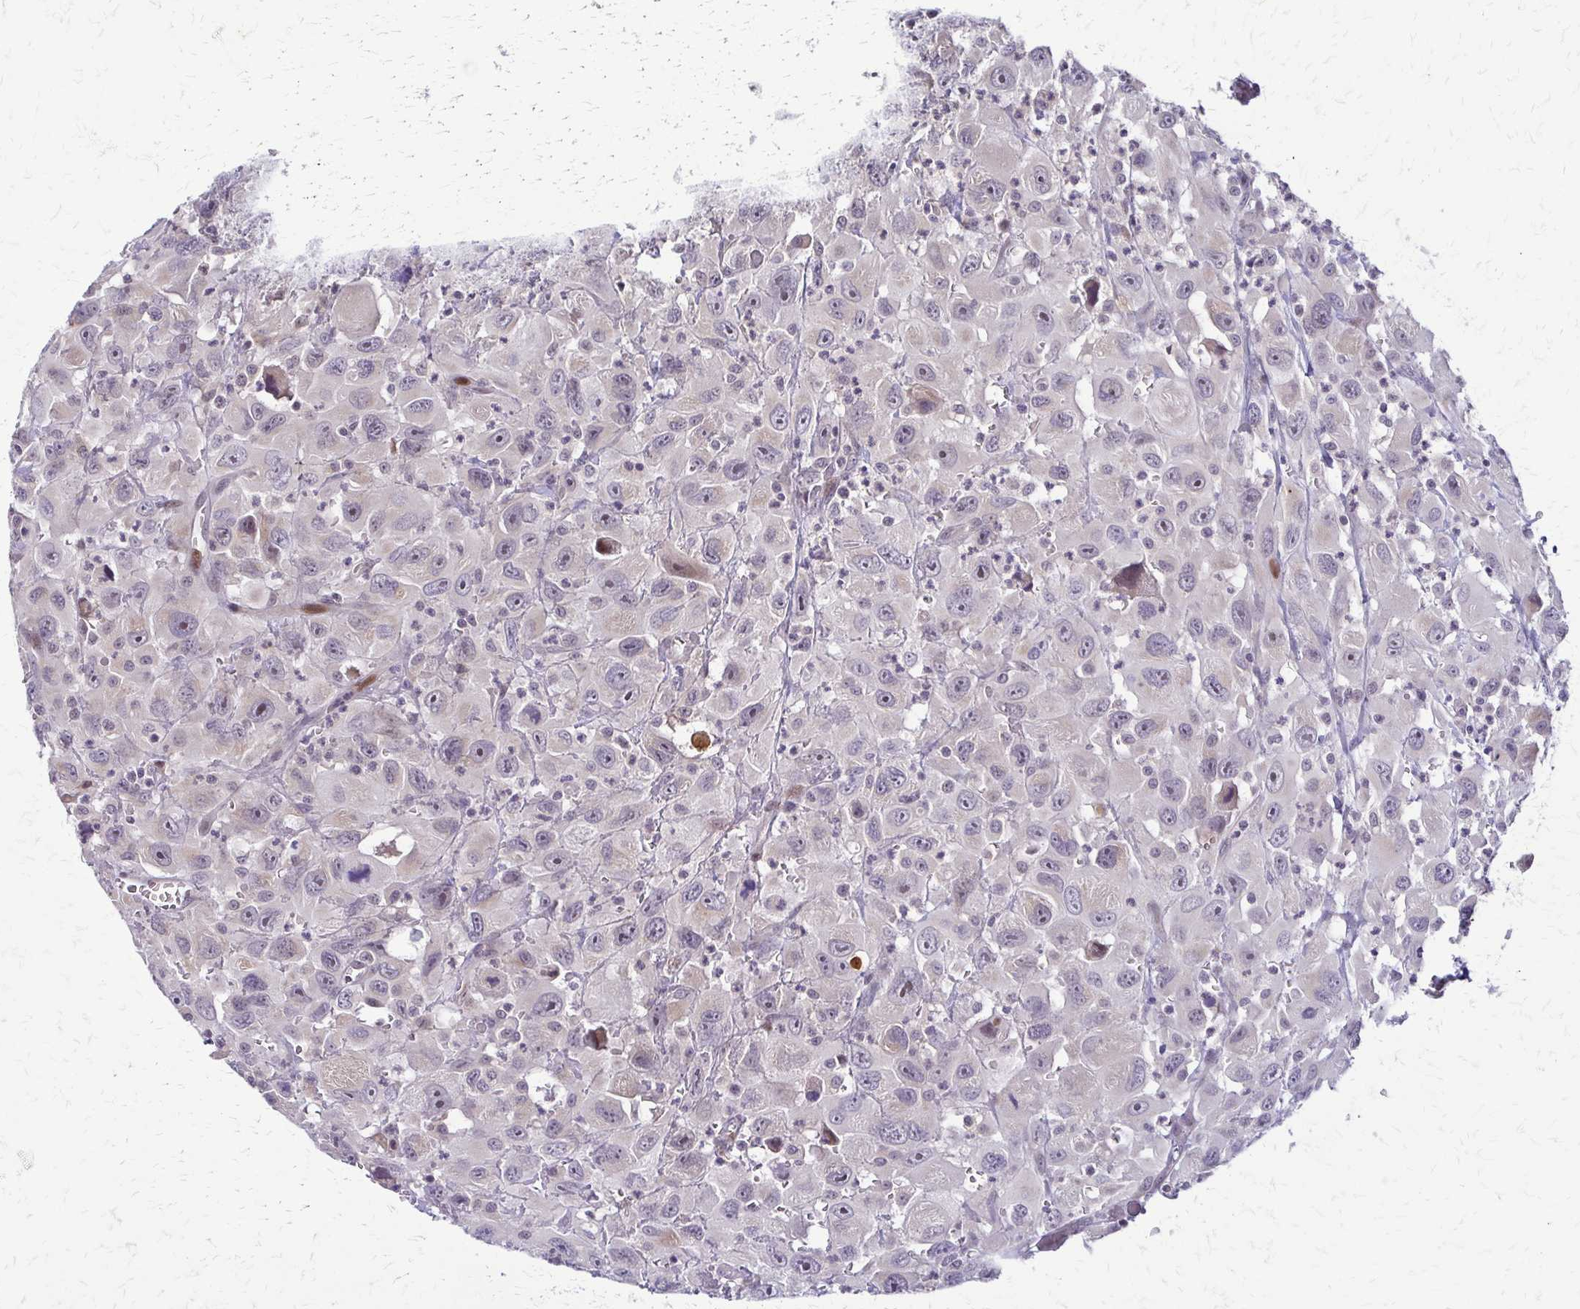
{"staining": {"intensity": "weak", "quantity": "<25%", "location": "cytoplasmic/membranous"}, "tissue": "head and neck cancer", "cell_type": "Tumor cells", "image_type": "cancer", "snomed": [{"axis": "morphology", "description": "Squamous cell carcinoma, NOS"}, {"axis": "morphology", "description": "Squamous cell carcinoma, metastatic, NOS"}, {"axis": "topography", "description": "Oral tissue"}, {"axis": "topography", "description": "Head-Neck"}], "caption": "Protein analysis of head and neck squamous cell carcinoma exhibits no significant staining in tumor cells.", "gene": "TRIR", "patient": {"sex": "female", "age": 85}}